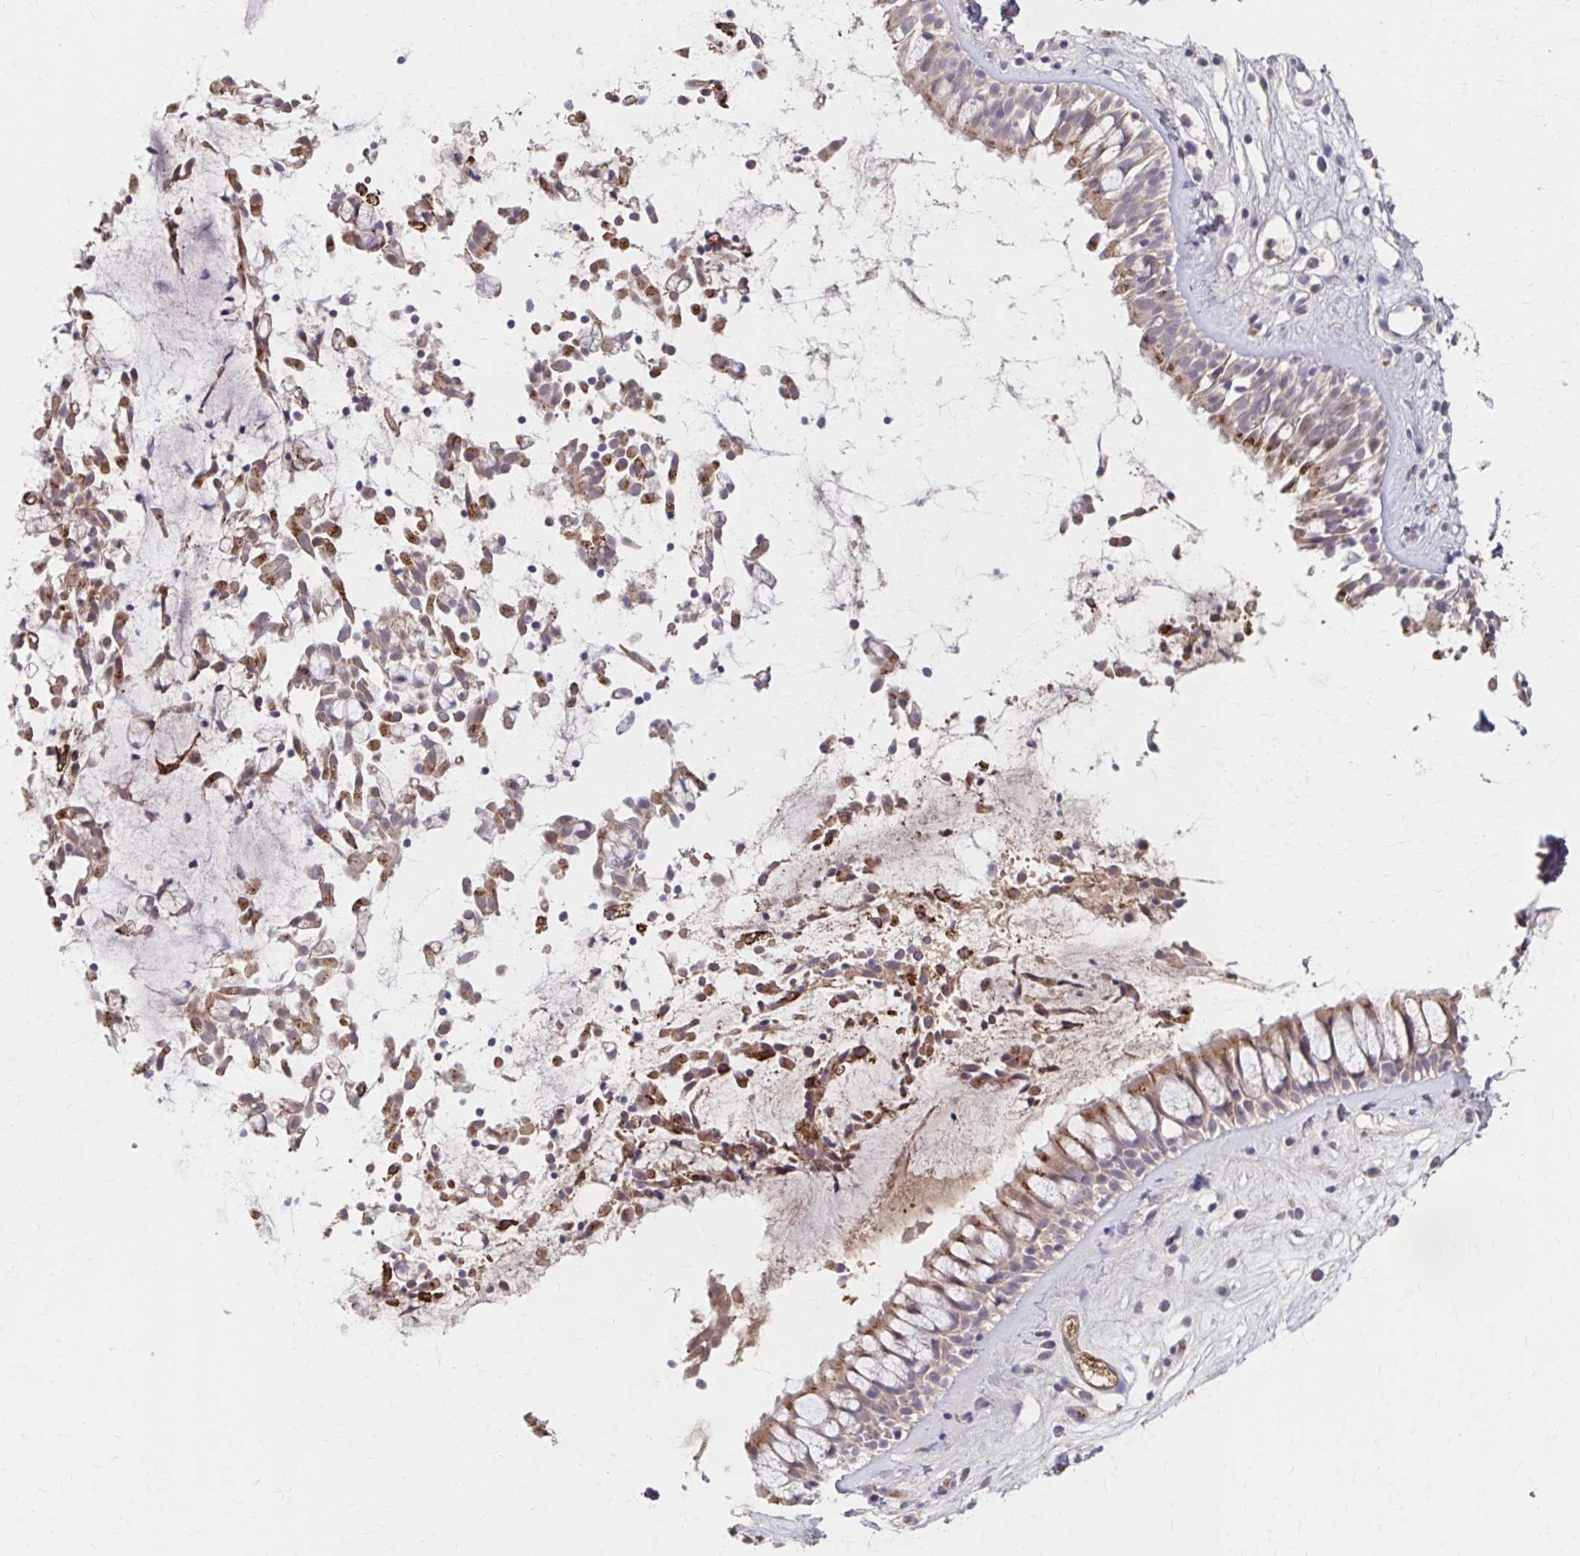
{"staining": {"intensity": "moderate", "quantity": "<25%", "location": "cytoplasmic/membranous"}, "tissue": "nasopharynx", "cell_type": "Respiratory epithelial cells", "image_type": "normal", "snomed": [{"axis": "morphology", "description": "Normal tissue, NOS"}, {"axis": "topography", "description": "Nasopharynx"}], "caption": "IHC photomicrograph of benign nasopharynx stained for a protein (brown), which displays low levels of moderate cytoplasmic/membranous expression in approximately <25% of respiratory epithelial cells.", "gene": "HMGCS2", "patient": {"sex": "male", "age": 32}}